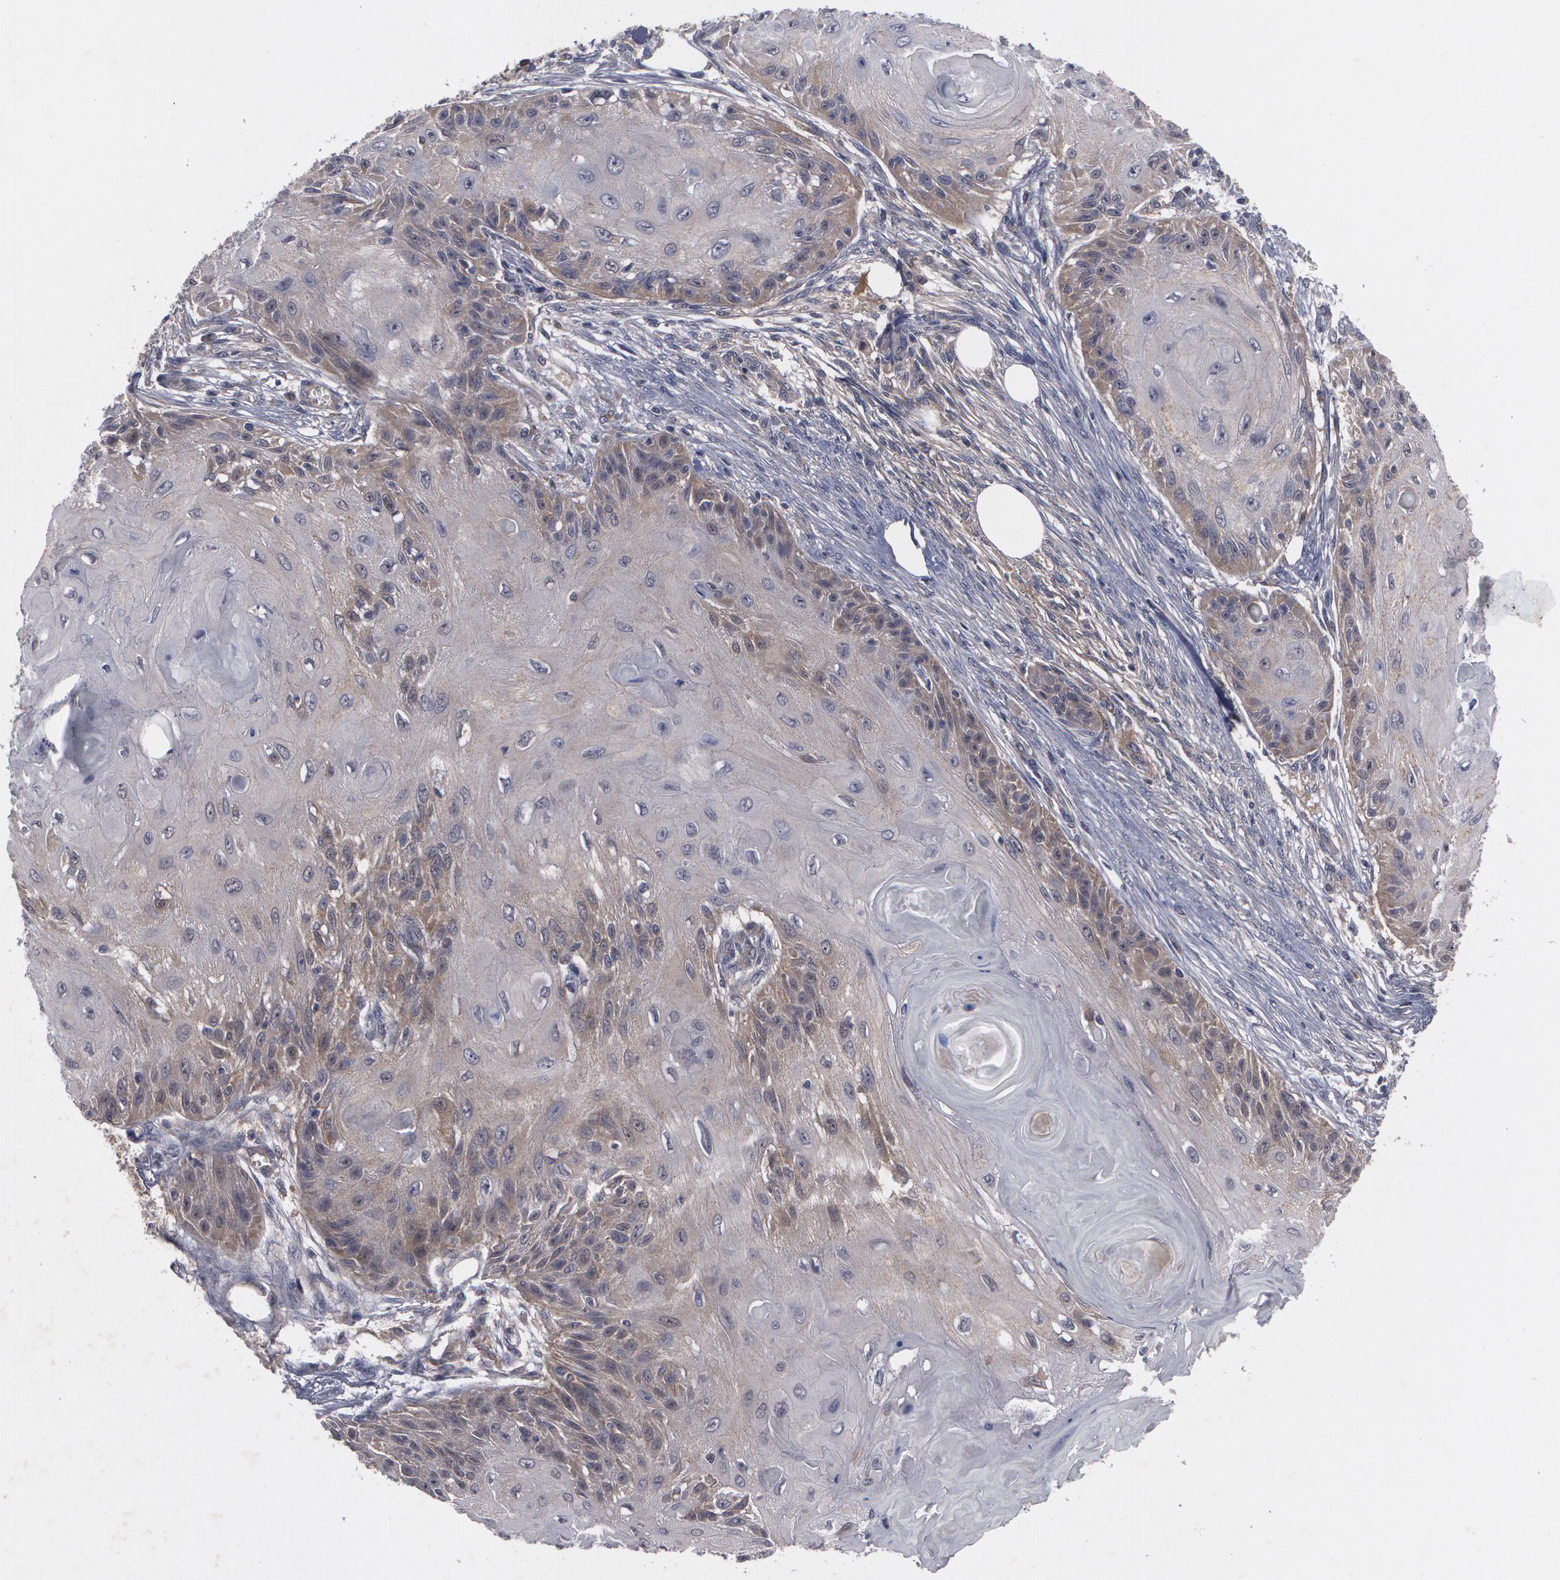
{"staining": {"intensity": "weak", "quantity": "<25%", "location": "cytoplasmic/membranous"}, "tissue": "skin cancer", "cell_type": "Tumor cells", "image_type": "cancer", "snomed": [{"axis": "morphology", "description": "Squamous cell carcinoma, NOS"}, {"axis": "topography", "description": "Skin"}], "caption": "This is an immunohistochemistry image of human skin cancer. There is no staining in tumor cells.", "gene": "HTT", "patient": {"sex": "female", "age": 88}}